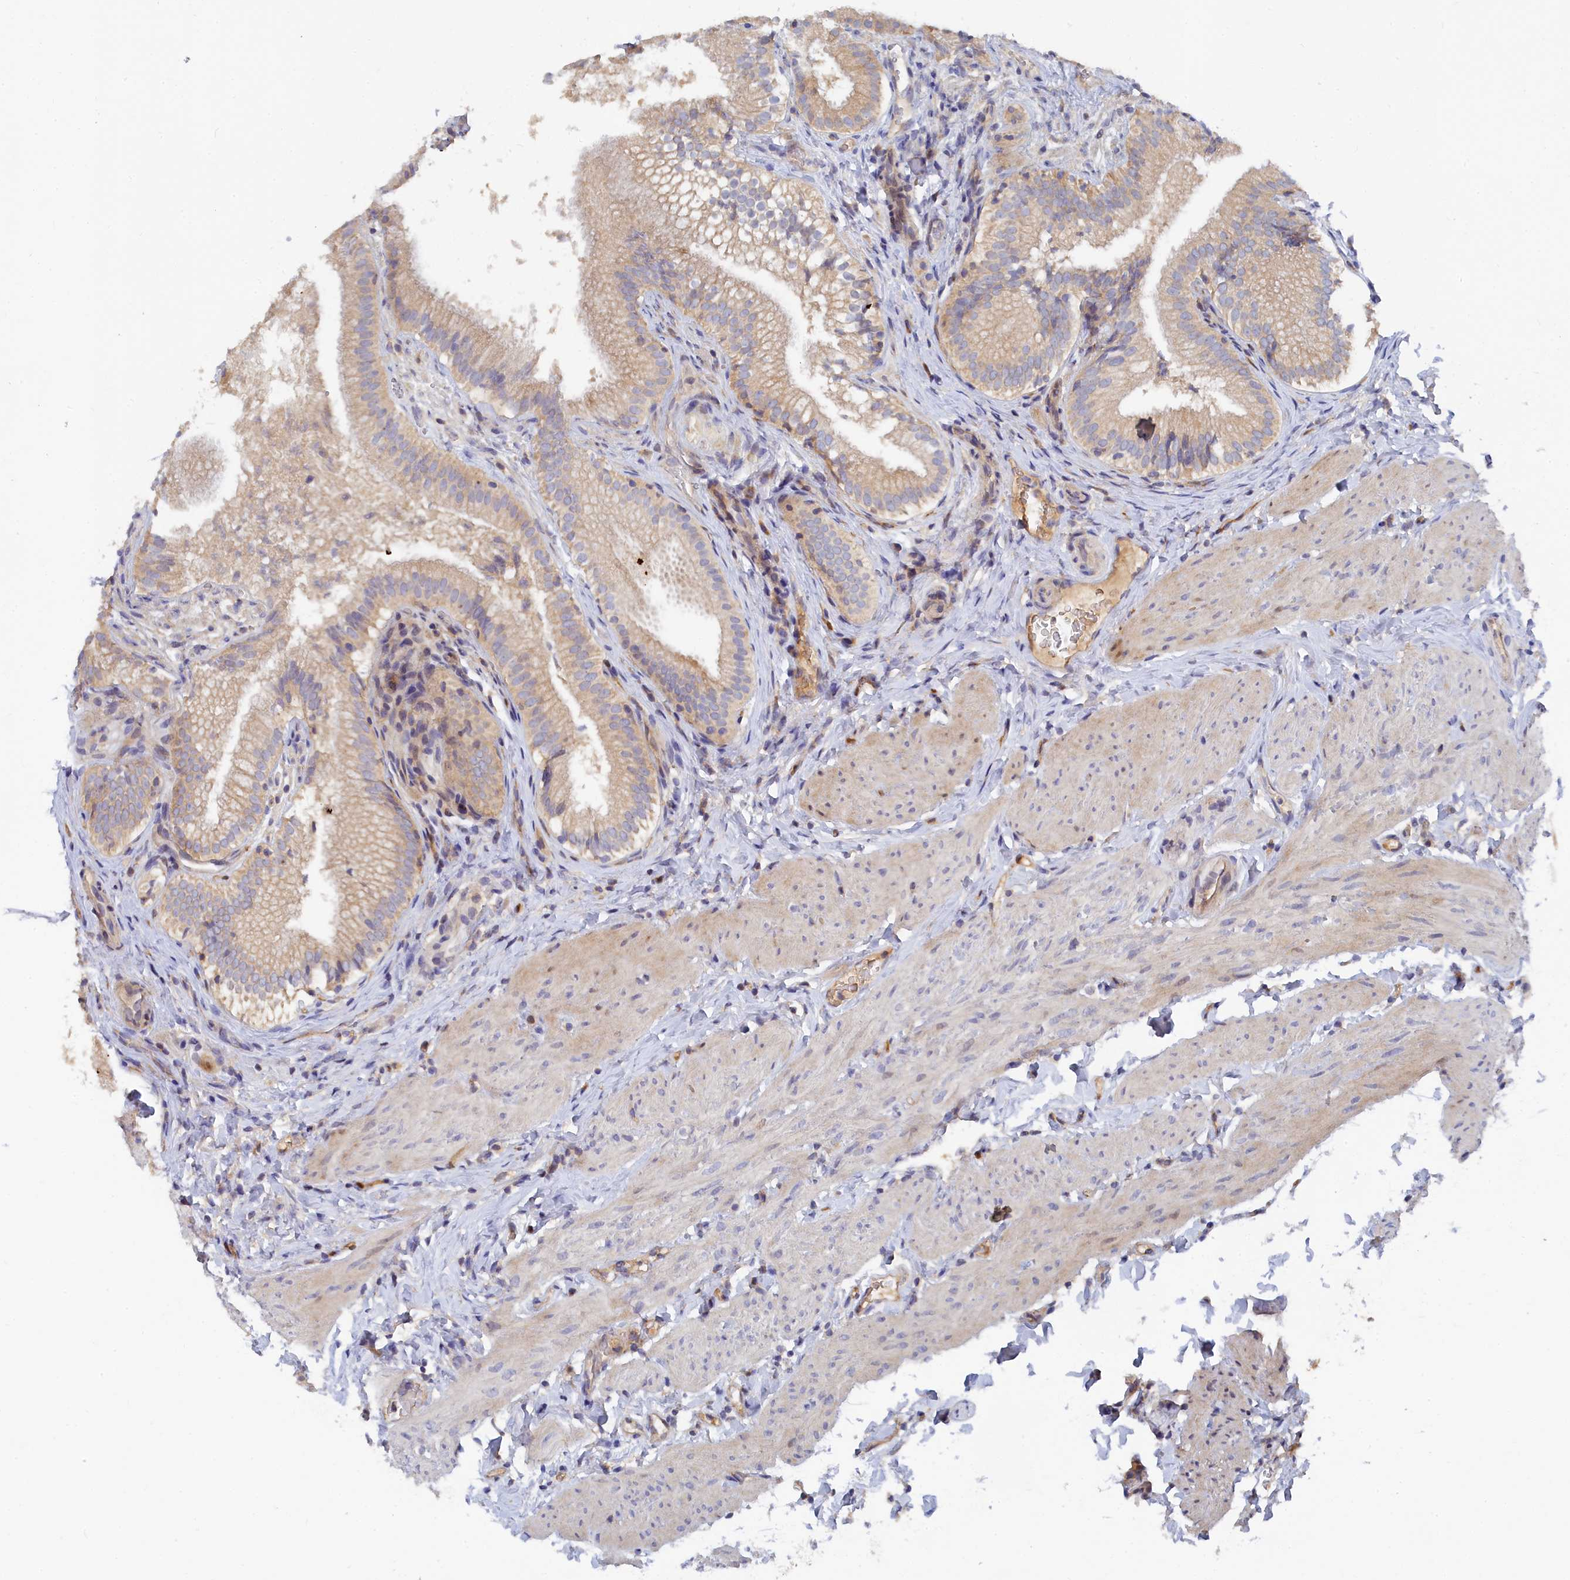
{"staining": {"intensity": "weak", "quantity": ">75%", "location": "cytoplasmic/membranous"}, "tissue": "gallbladder", "cell_type": "Glandular cells", "image_type": "normal", "snomed": [{"axis": "morphology", "description": "Normal tissue, NOS"}, {"axis": "topography", "description": "Gallbladder"}], "caption": "Glandular cells exhibit low levels of weak cytoplasmic/membranous staining in approximately >75% of cells in unremarkable gallbladder. (DAB = brown stain, brightfield microscopy at high magnification).", "gene": "SPATA5L1", "patient": {"sex": "female", "age": 30}}